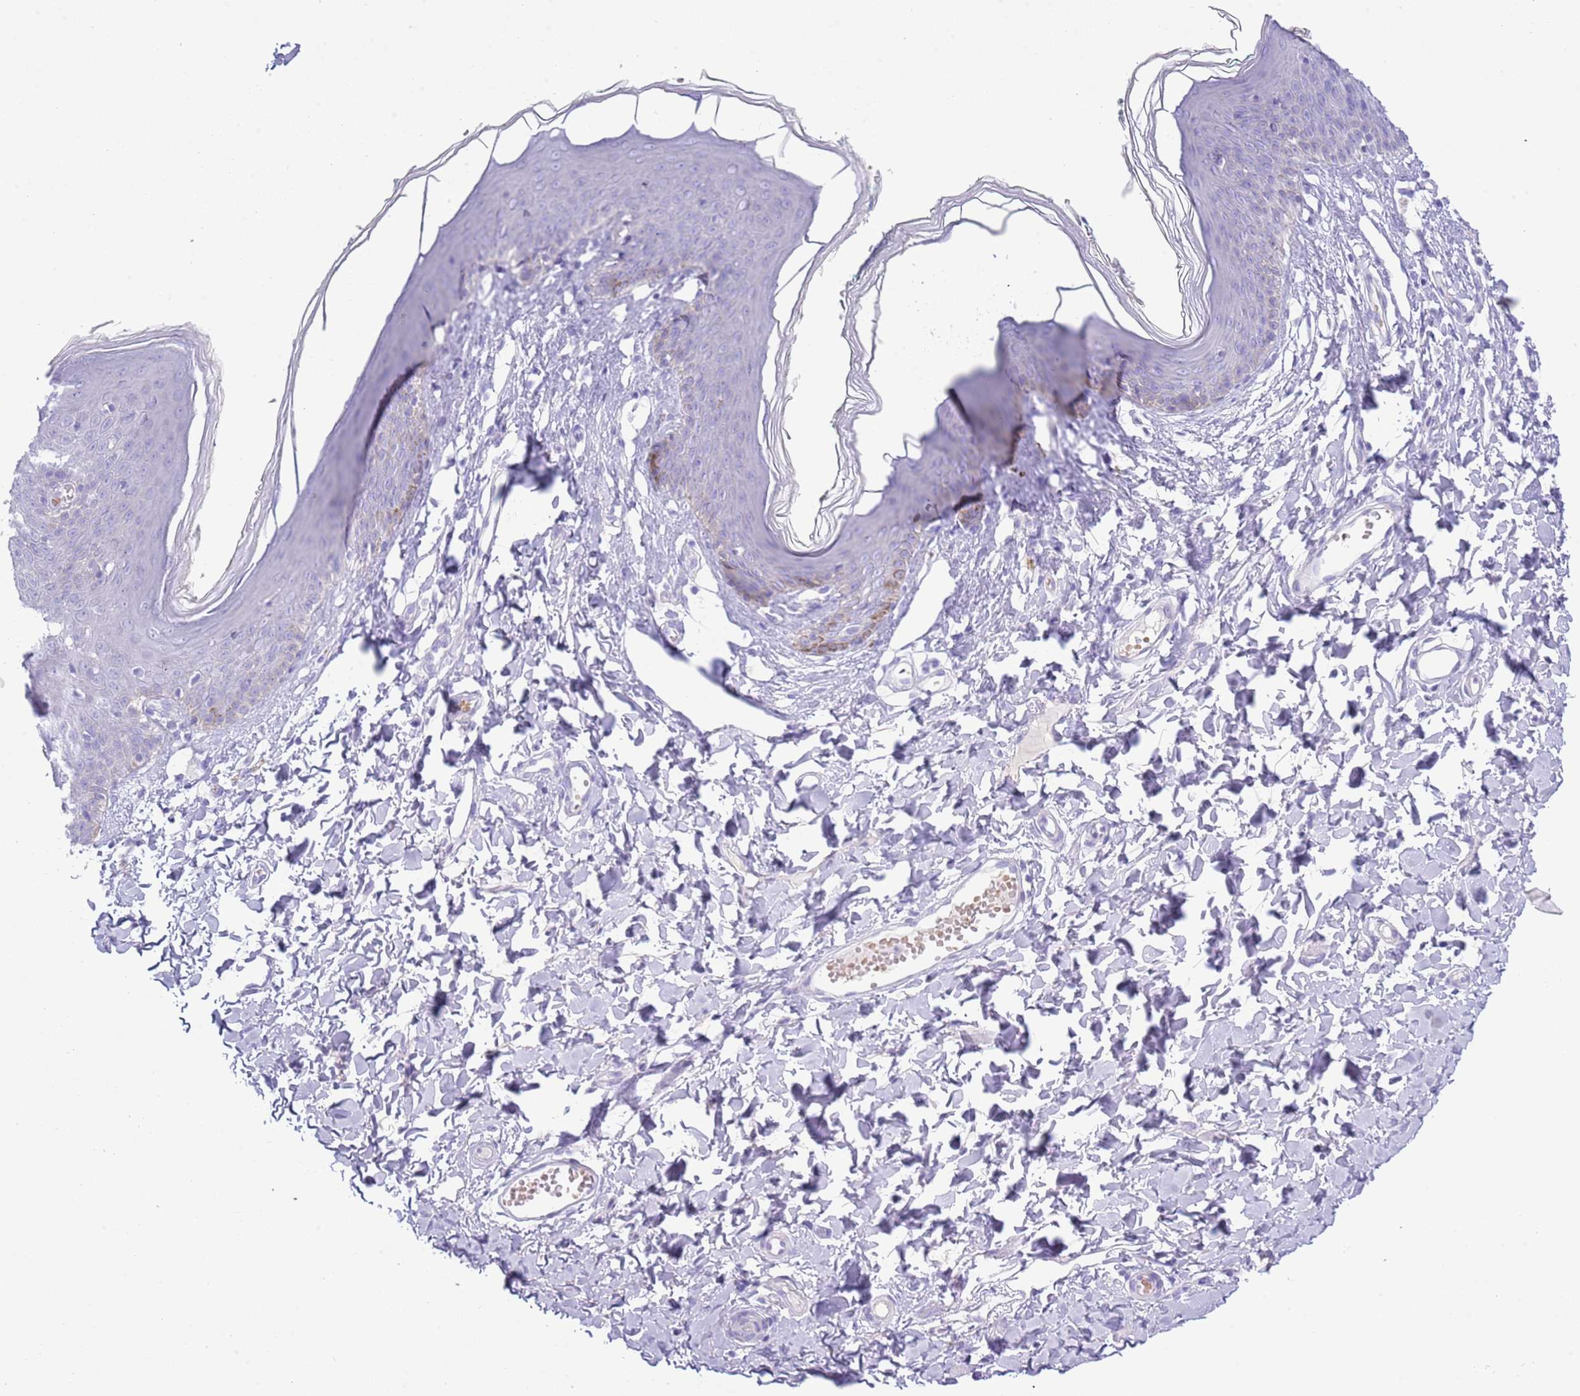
{"staining": {"intensity": "negative", "quantity": "none", "location": "none"}, "tissue": "skin", "cell_type": "Epidermal cells", "image_type": "normal", "snomed": [{"axis": "morphology", "description": "Normal tissue, NOS"}, {"axis": "topography", "description": "Vulva"}], "caption": "The histopathology image displays no staining of epidermal cells in unremarkable skin.", "gene": "ACR", "patient": {"sex": "female", "age": 66}}